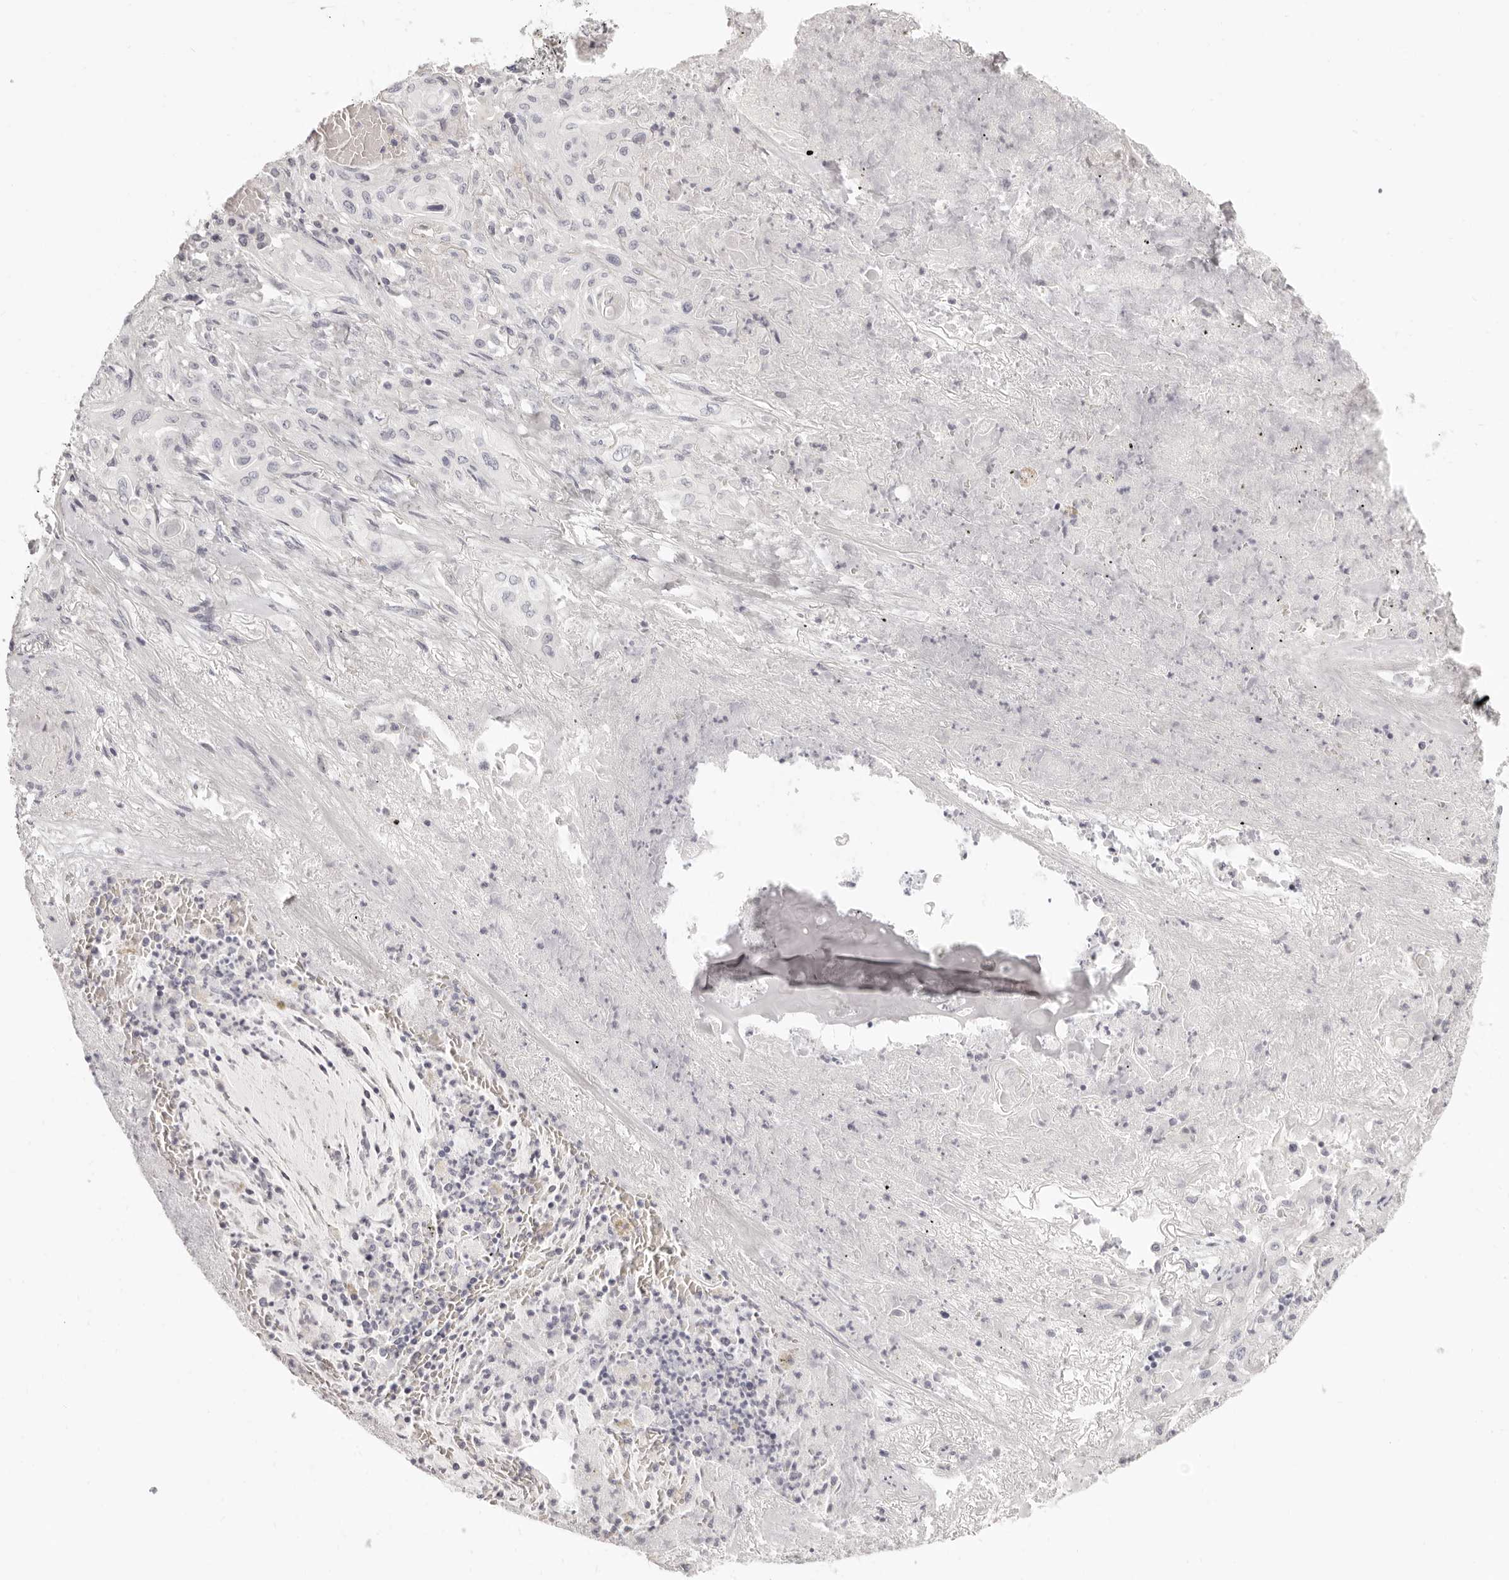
{"staining": {"intensity": "negative", "quantity": "none", "location": "none"}, "tissue": "lung cancer", "cell_type": "Tumor cells", "image_type": "cancer", "snomed": [{"axis": "morphology", "description": "Squamous cell carcinoma, NOS"}, {"axis": "topography", "description": "Lung"}], "caption": "IHC of human lung cancer reveals no expression in tumor cells.", "gene": "FABP1", "patient": {"sex": "female", "age": 47}}